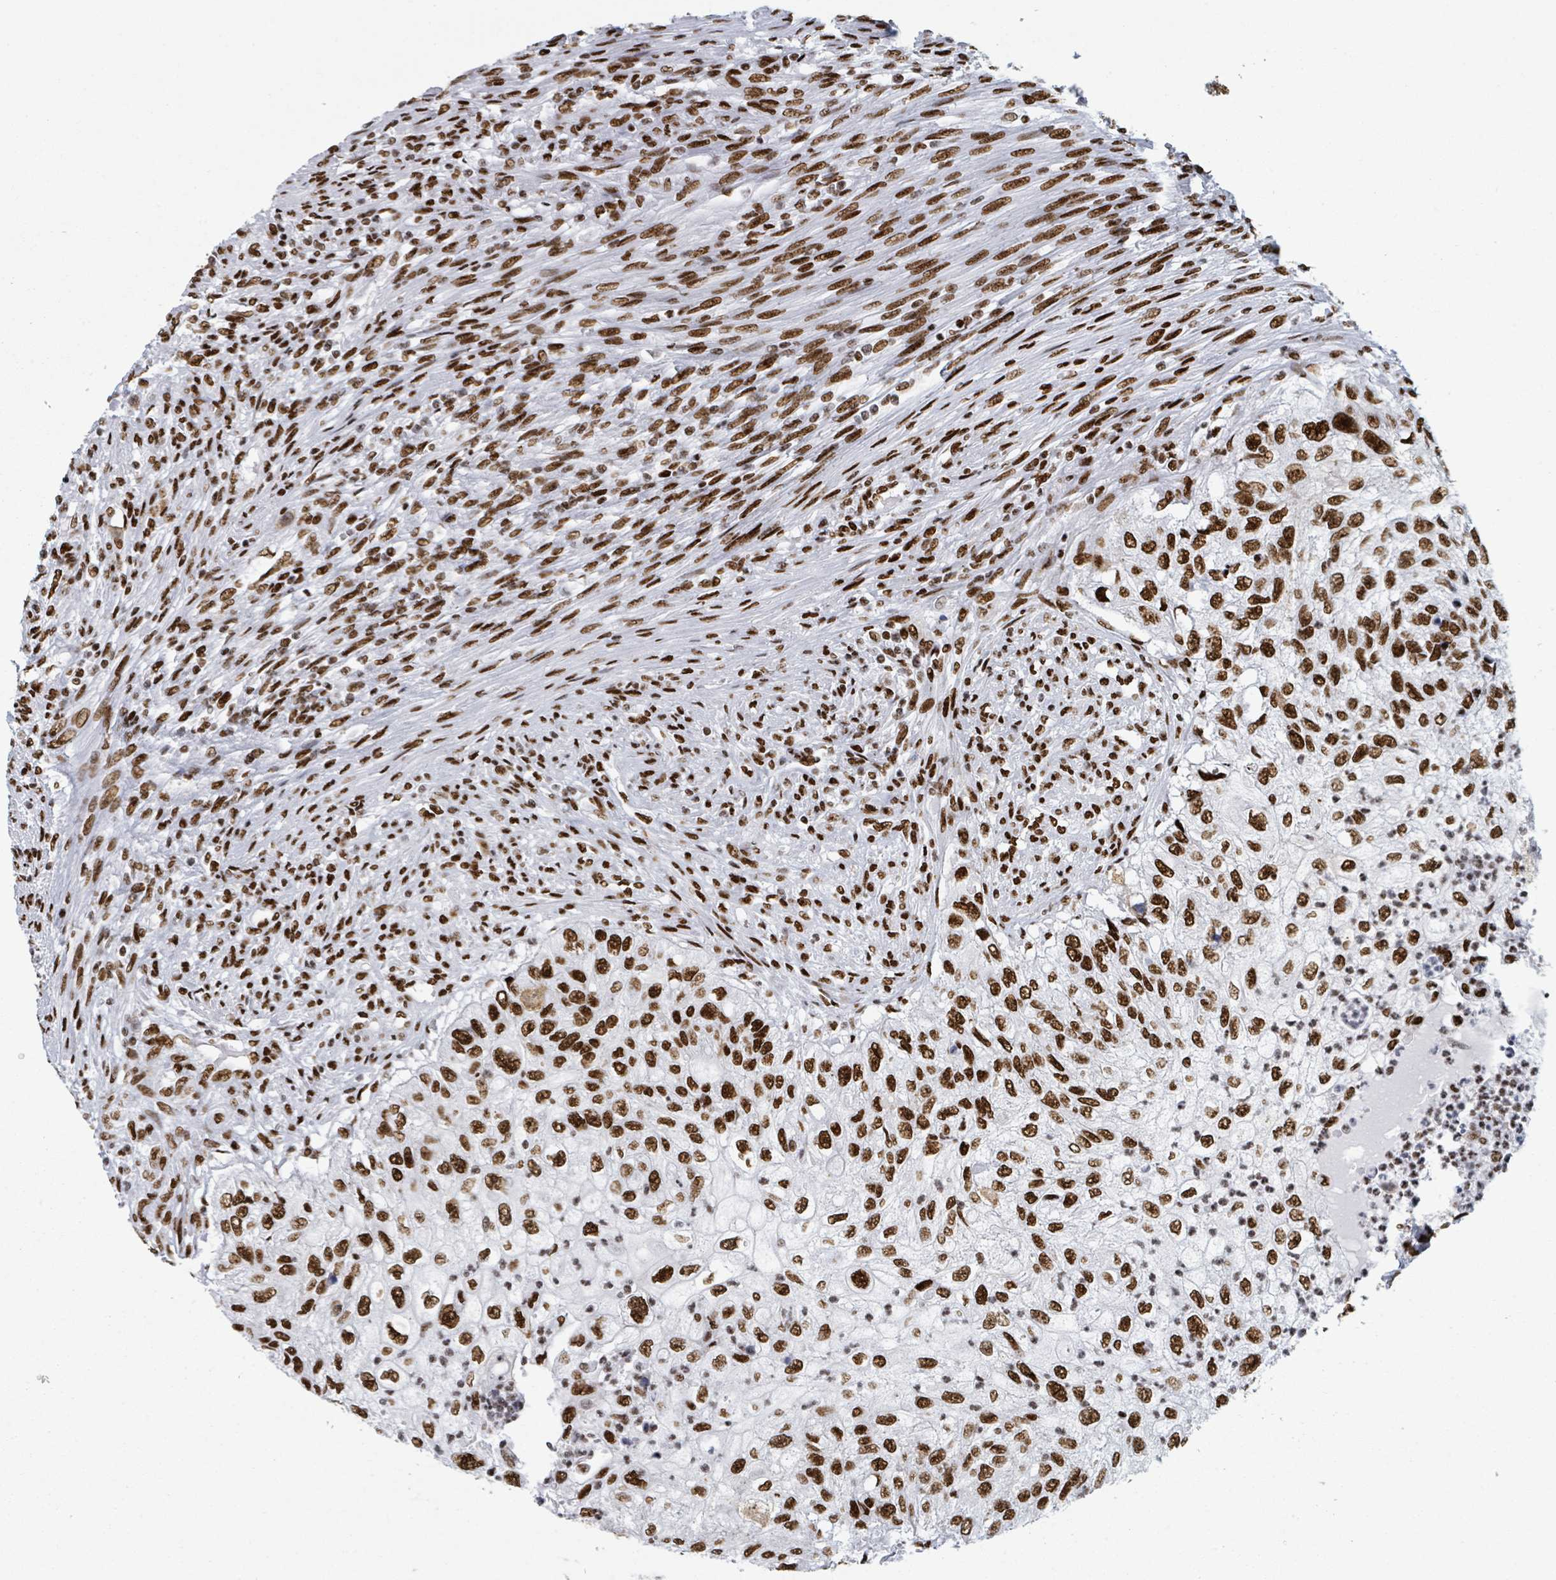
{"staining": {"intensity": "strong", "quantity": ">75%", "location": "nuclear"}, "tissue": "urothelial cancer", "cell_type": "Tumor cells", "image_type": "cancer", "snomed": [{"axis": "morphology", "description": "Urothelial carcinoma, High grade"}, {"axis": "topography", "description": "Urinary bladder"}], "caption": "Immunohistochemistry histopathology image of human urothelial cancer stained for a protein (brown), which demonstrates high levels of strong nuclear staining in about >75% of tumor cells.", "gene": "DHX16", "patient": {"sex": "female", "age": 60}}